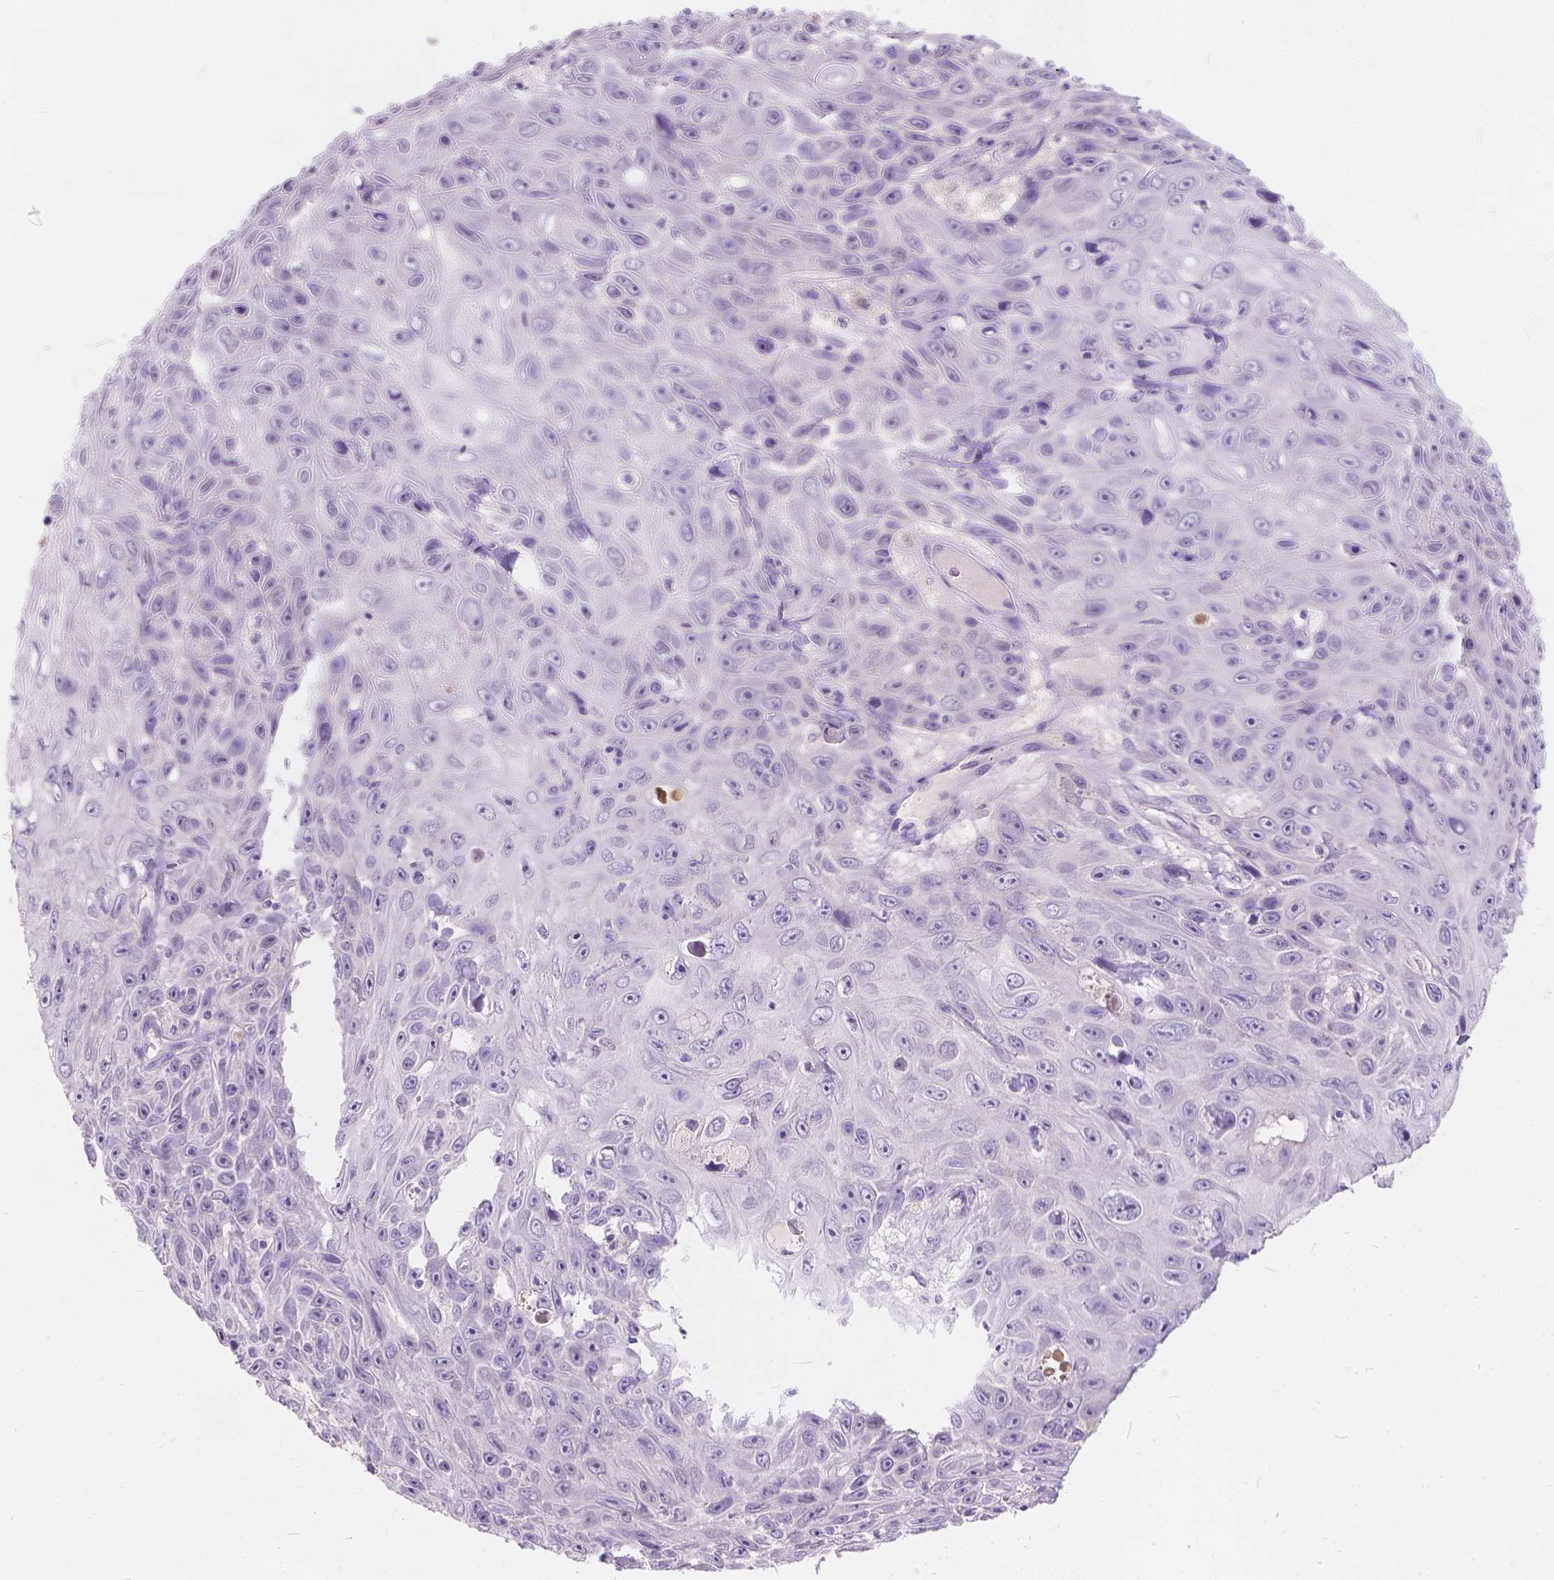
{"staining": {"intensity": "negative", "quantity": "none", "location": "none"}, "tissue": "skin cancer", "cell_type": "Tumor cells", "image_type": "cancer", "snomed": [{"axis": "morphology", "description": "Squamous cell carcinoma, NOS"}, {"axis": "topography", "description": "Skin"}], "caption": "High magnification brightfield microscopy of skin cancer (squamous cell carcinoma) stained with DAB (3,3'-diaminobenzidine) (brown) and counterstained with hematoxylin (blue): tumor cells show no significant staining.", "gene": "PEX11G", "patient": {"sex": "male", "age": 82}}